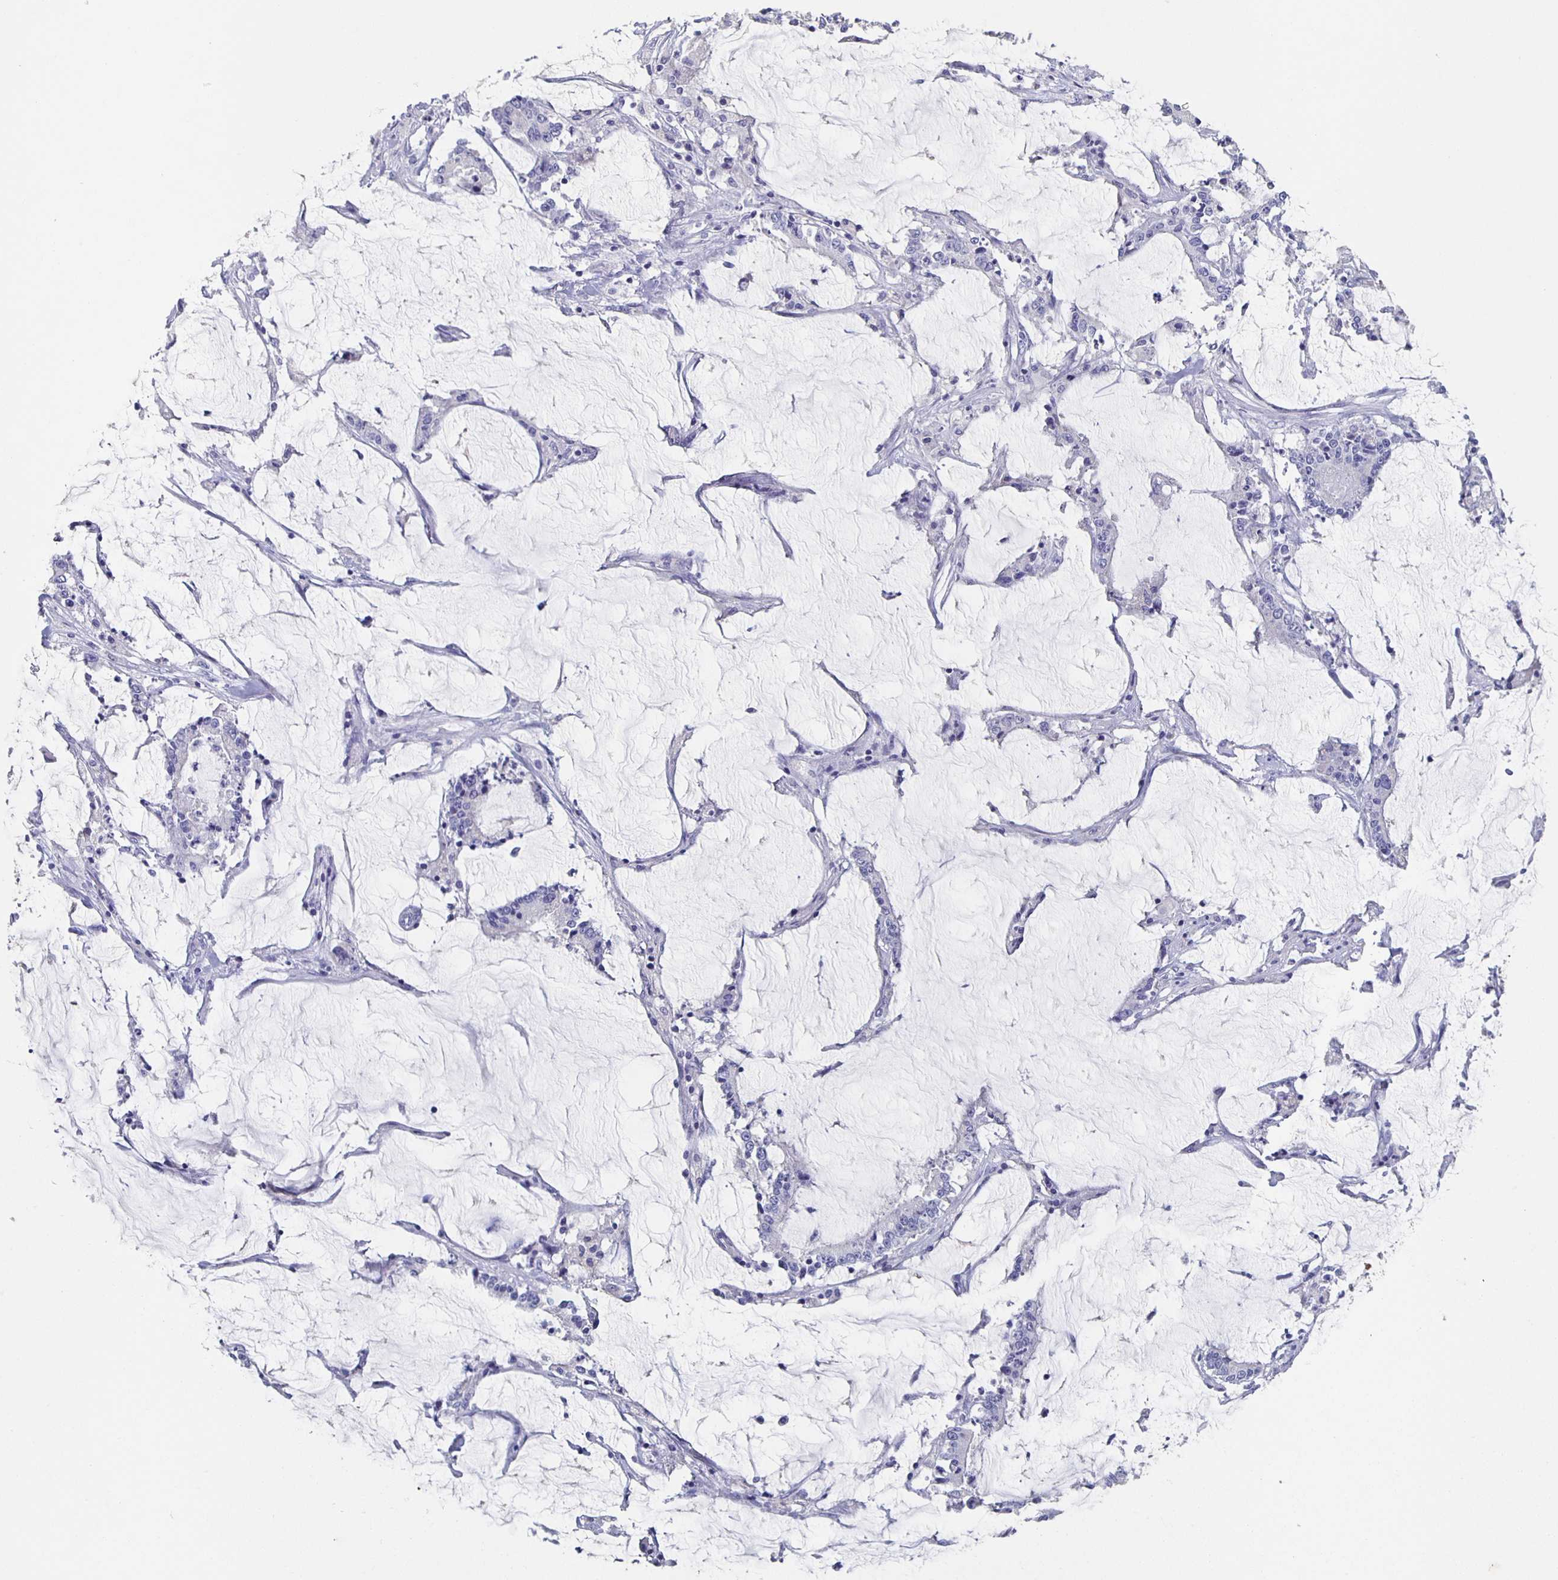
{"staining": {"intensity": "negative", "quantity": "none", "location": "none"}, "tissue": "stomach cancer", "cell_type": "Tumor cells", "image_type": "cancer", "snomed": [{"axis": "morphology", "description": "Adenocarcinoma, NOS"}, {"axis": "topography", "description": "Stomach, upper"}], "caption": "Immunohistochemistry (IHC) histopathology image of neoplastic tissue: human adenocarcinoma (stomach) stained with DAB exhibits no significant protein positivity in tumor cells.", "gene": "SLC34A2", "patient": {"sex": "male", "age": 68}}